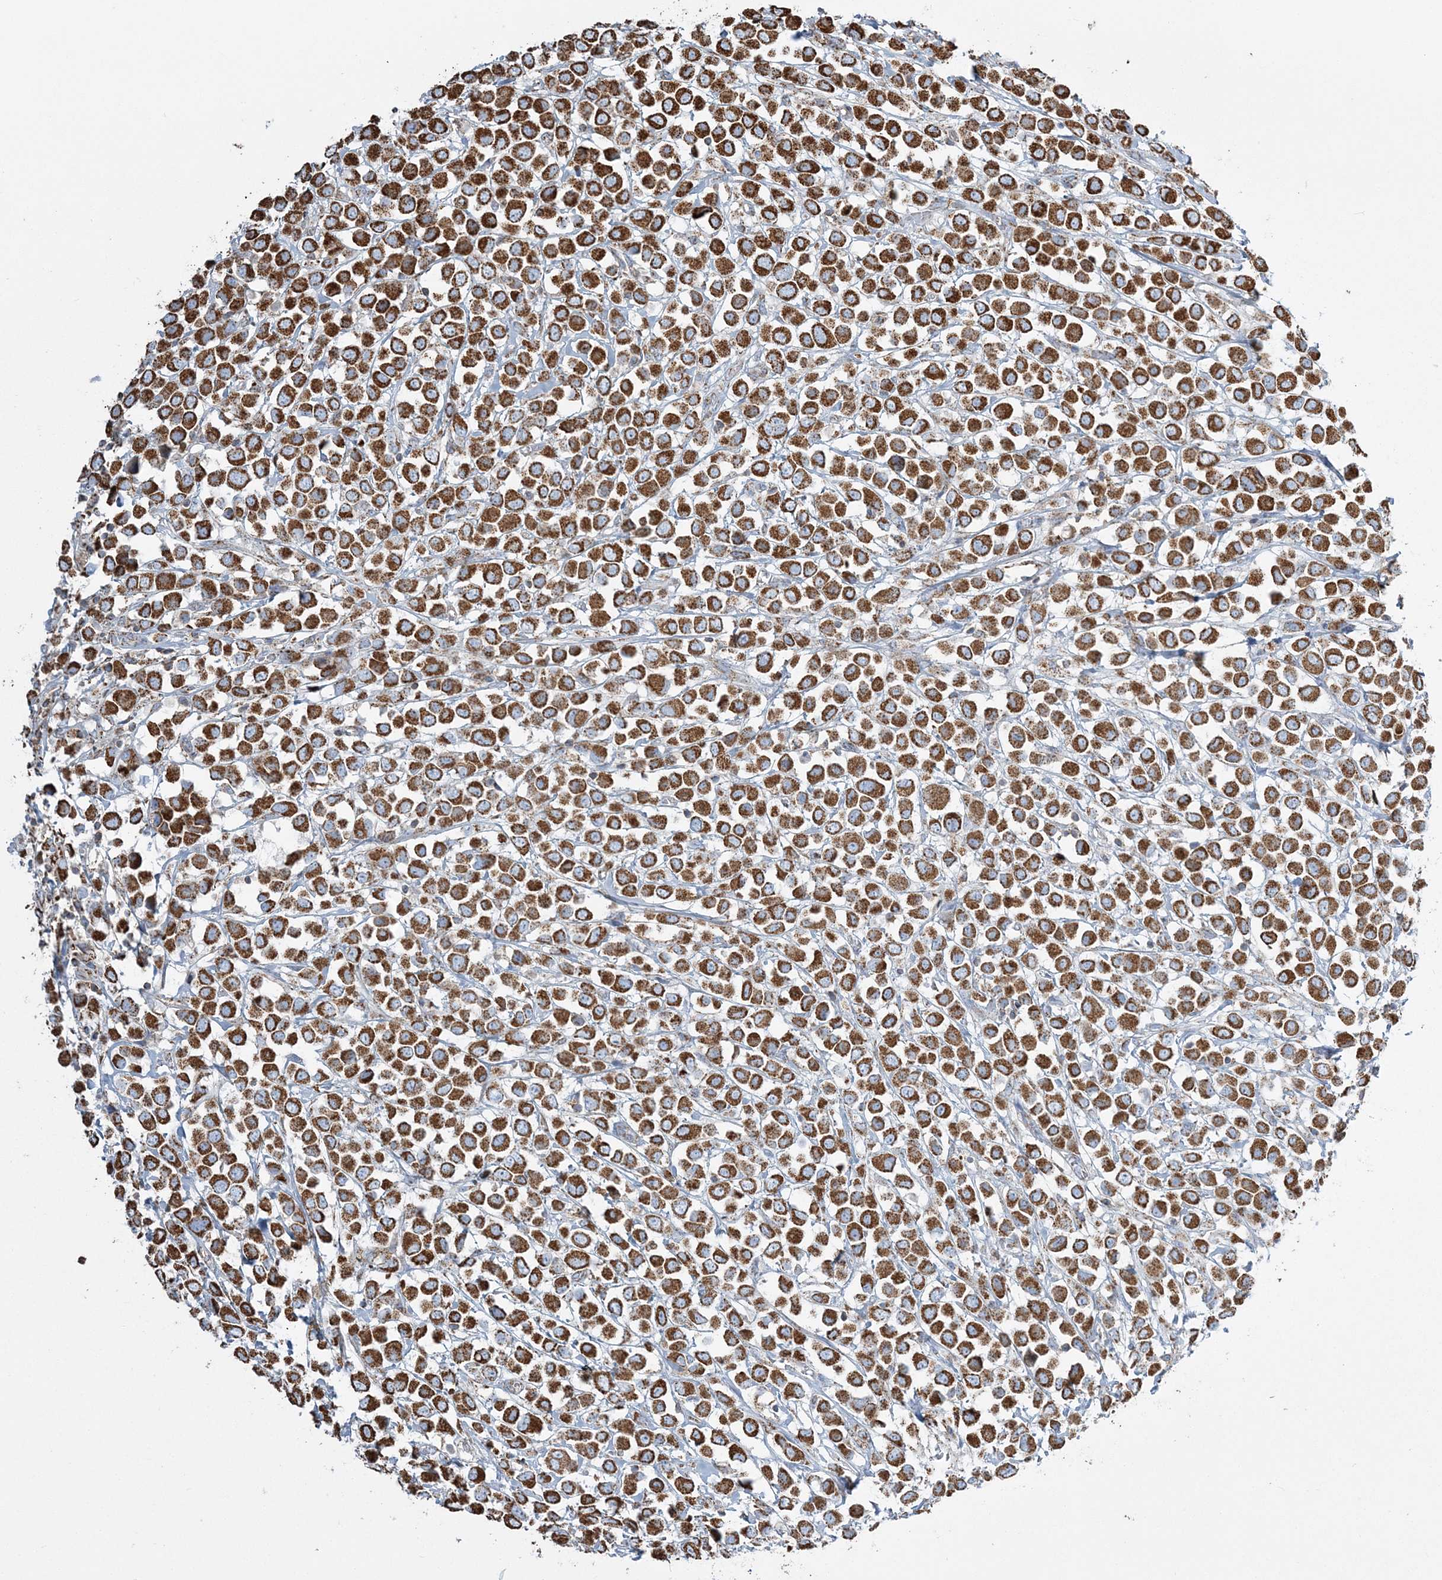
{"staining": {"intensity": "strong", "quantity": ">75%", "location": "cytoplasmic/membranous"}, "tissue": "breast cancer", "cell_type": "Tumor cells", "image_type": "cancer", "snomed": [{"axis": "morphology", "description": "Duct carcinoma"}, {"axis": "topography", "description": "Breast"}], "caption": "A high amount of strong cytoplasmic/membranous expression is seen in approximately >75% of tumor cells in breast cancer tissue. The staining is performed using DAB brown chromogen to label protein expression. The nuclei are counter-stained blue using hematoxylin.", "gene": "RAB11FIP3", "patient": {"sex": "female", "age": 61}}